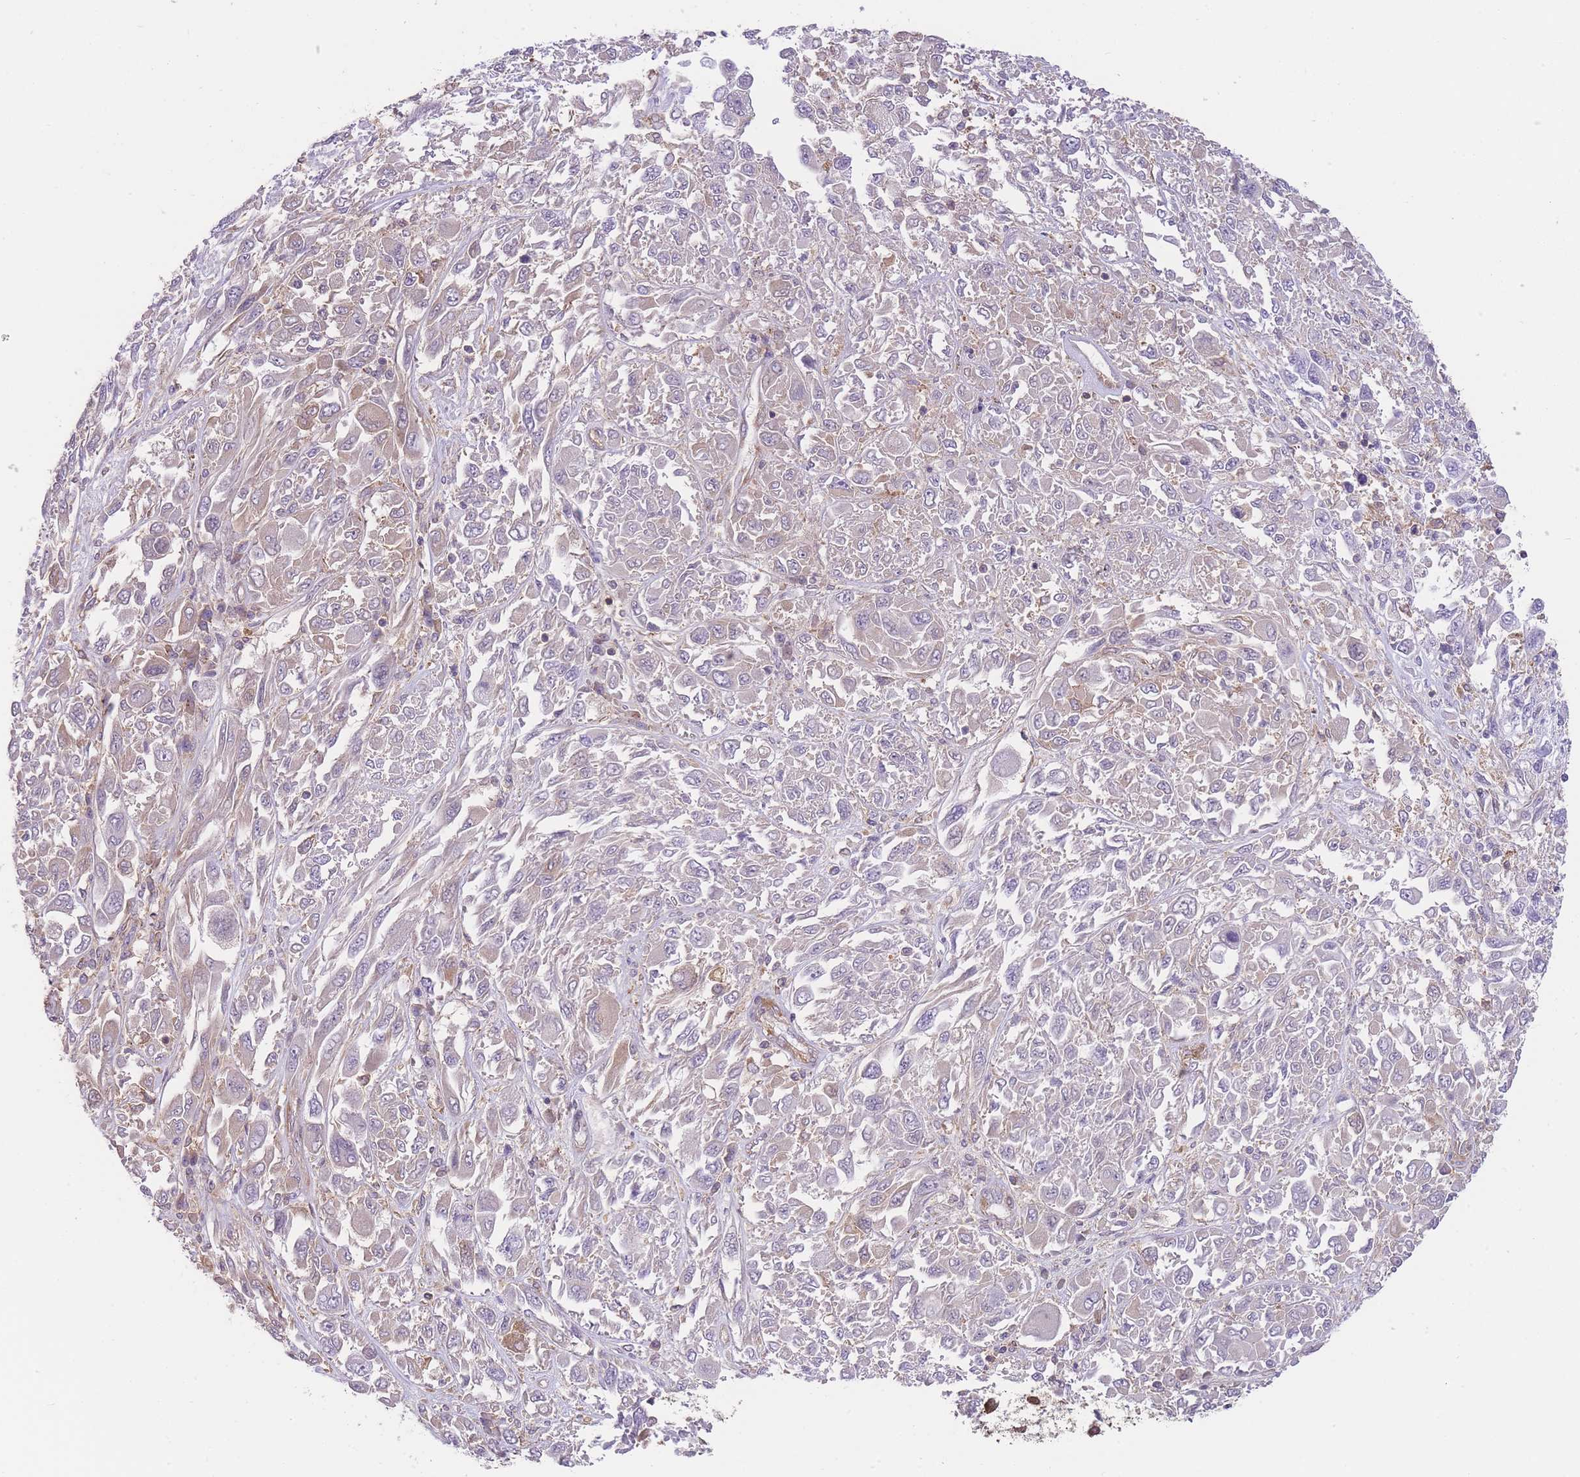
{"staining": {"intensity": "negative", "quantity": "none", "location": "none"}, "tissue": "melanoma", "cell_type": "Tumor cells", "image_type": "cancer", "snomed": [{"axis": "morphology", "description": "Malignant melanoma, NOS"}, {"axis": "topography", "description": "Skin"}], "caption": "Immunohistochemistry (IHC) of human melanoma reveals no staining in tumor cells.", "gene": "PRKAR1A", "patient": {"sex": "female", "age": 91}}